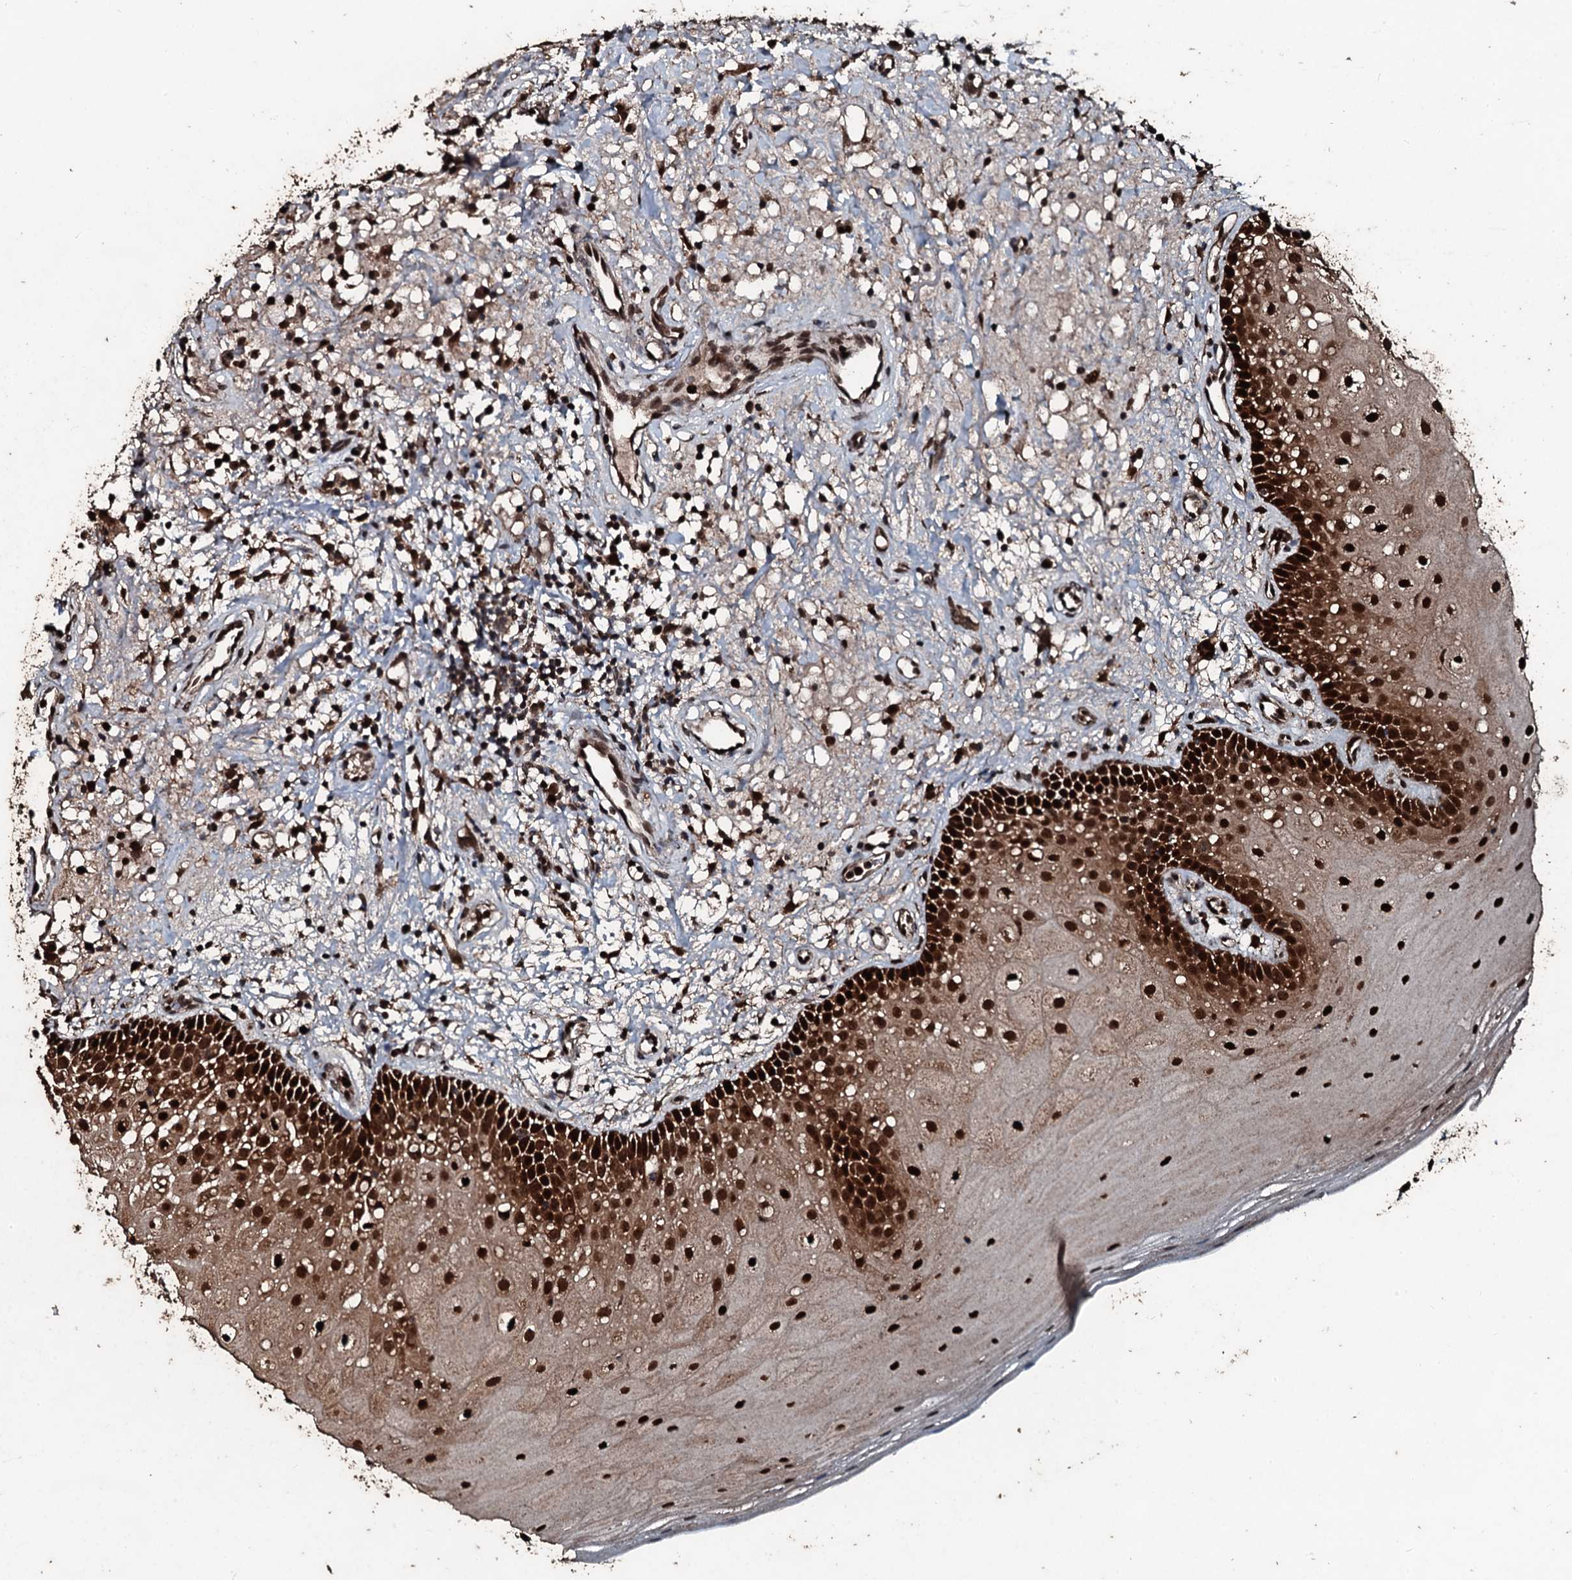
{"staining": {"intensity": "strong", "quantity": ">75%", "location": "cytoplasmic/membranous,nuclear"}, "tissue": "oral mucosa", "cell_type": "Squamous epithelial cells", "image_type": "normal", "snomed": [{"axis": "morphology", "description": "Normal tissue, NOS"}, {"axis": "topography", "description": "Oral tissue"}], "caption": "IHC (DAB (3,3'-diaminobenzidine)) staining of benign human oral mucosa displays strong cytoplasmic/membranous,nuclear protein positivity in about >75% of squamous epithelial cells.", "gene": "FAAP24", "patient": {"sex": "male", "age": 74}}